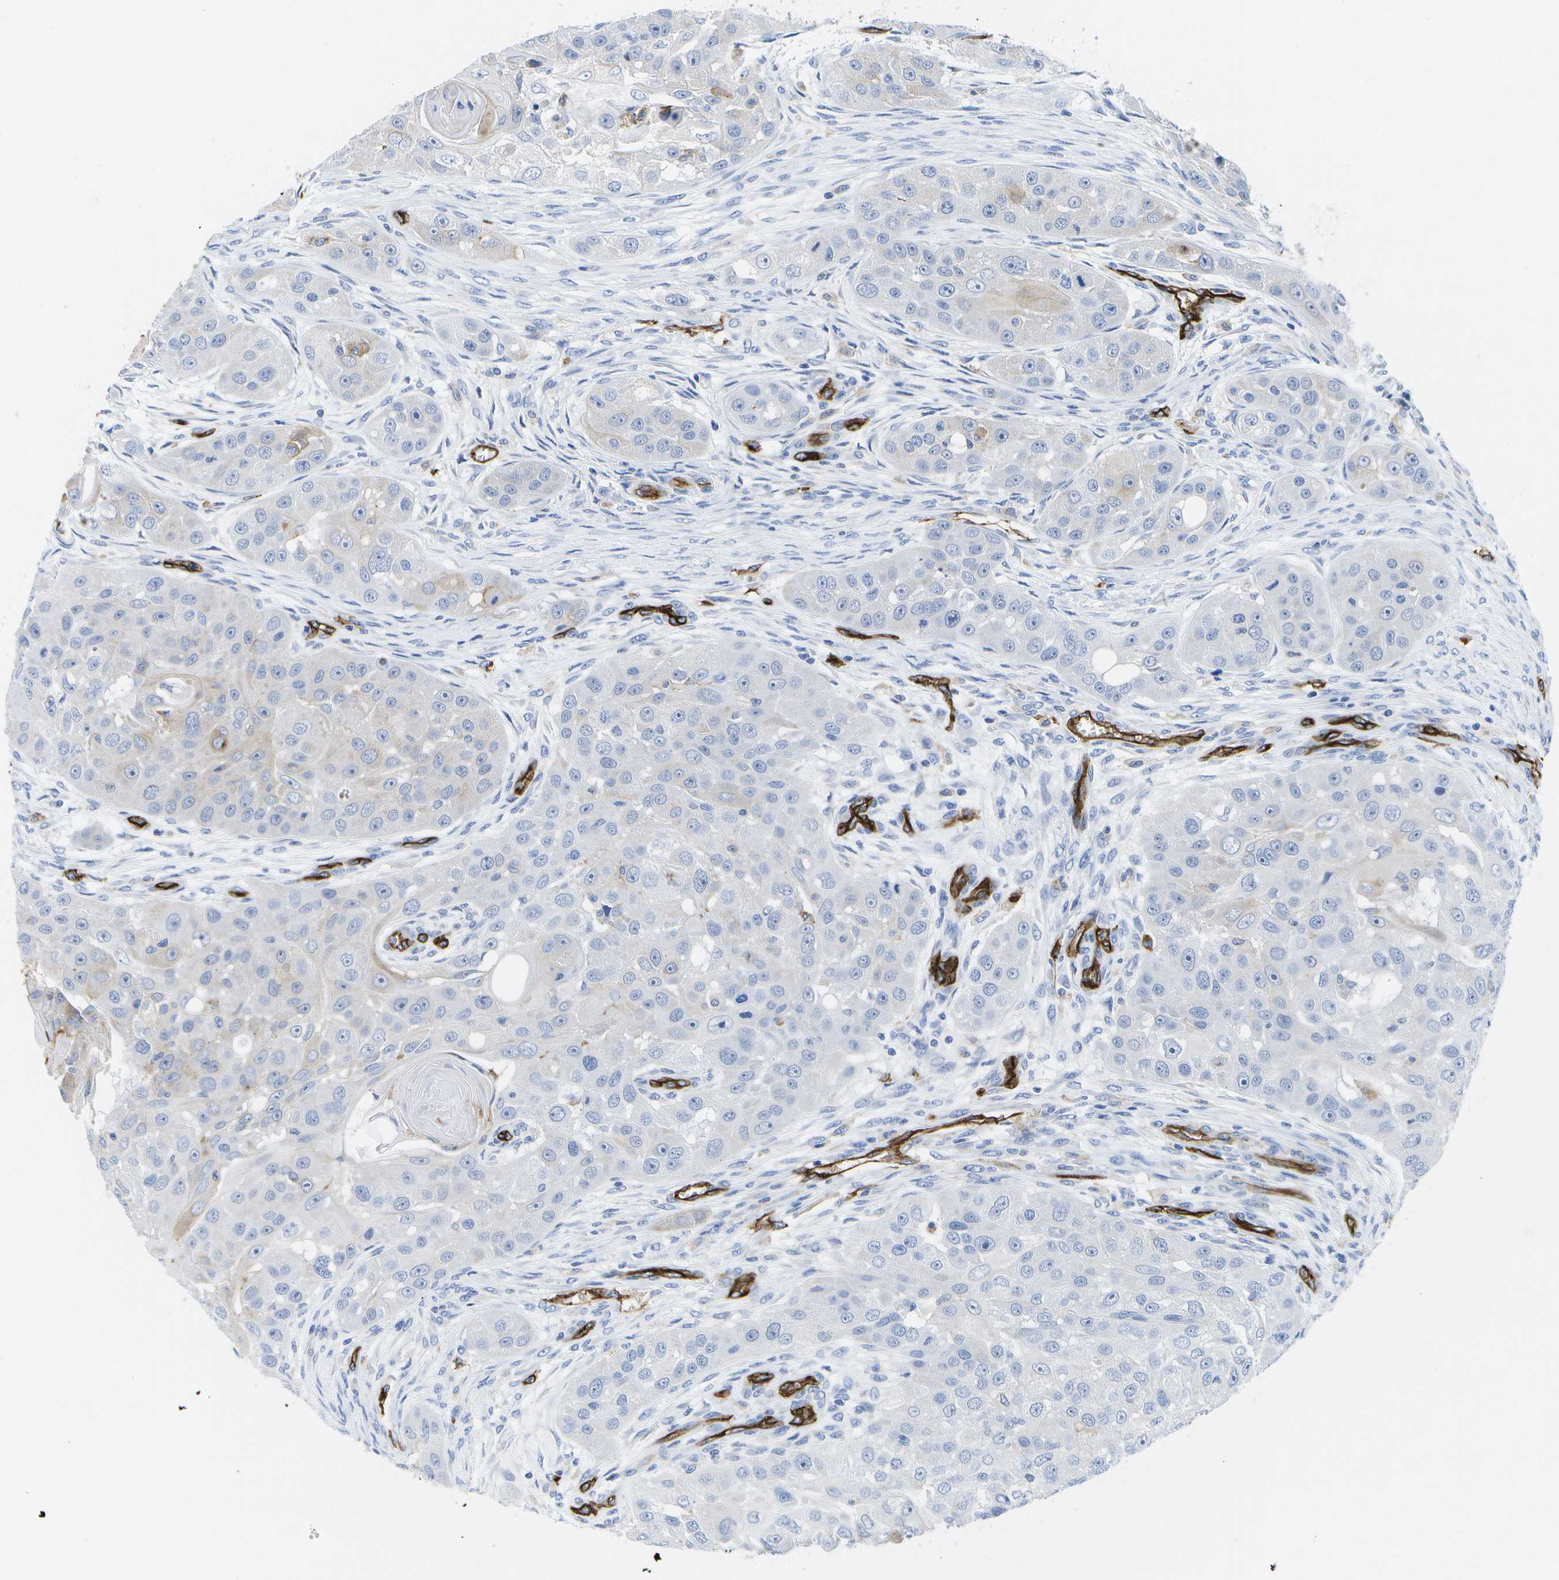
{"staining": {"intensity": "negative", "quantity": "none", "location": "none"}, "tissue": "head and neck cancer", "cell_type": "Tumor cells", "image_type": "cancer", "snomed": [{"axis": "morphology", "description": "Normal tissue, NOS"}, {"axis": "morphology", "description": "Squamous cell carcinoma, NOS"}, {"axis": "topography", "description": "Skeletal muscle"}, {"axis": "topography", "description": "Head-Neck"}], "caption": "High power microscopy micrograph of an immunohistochemistry (IHC) image of head and neck cancer (squamous cell carcinoma), revealing no significant expression in tumor cells.", "gene": "DYSF", "patient": {"sex": "male", "age": 51}}